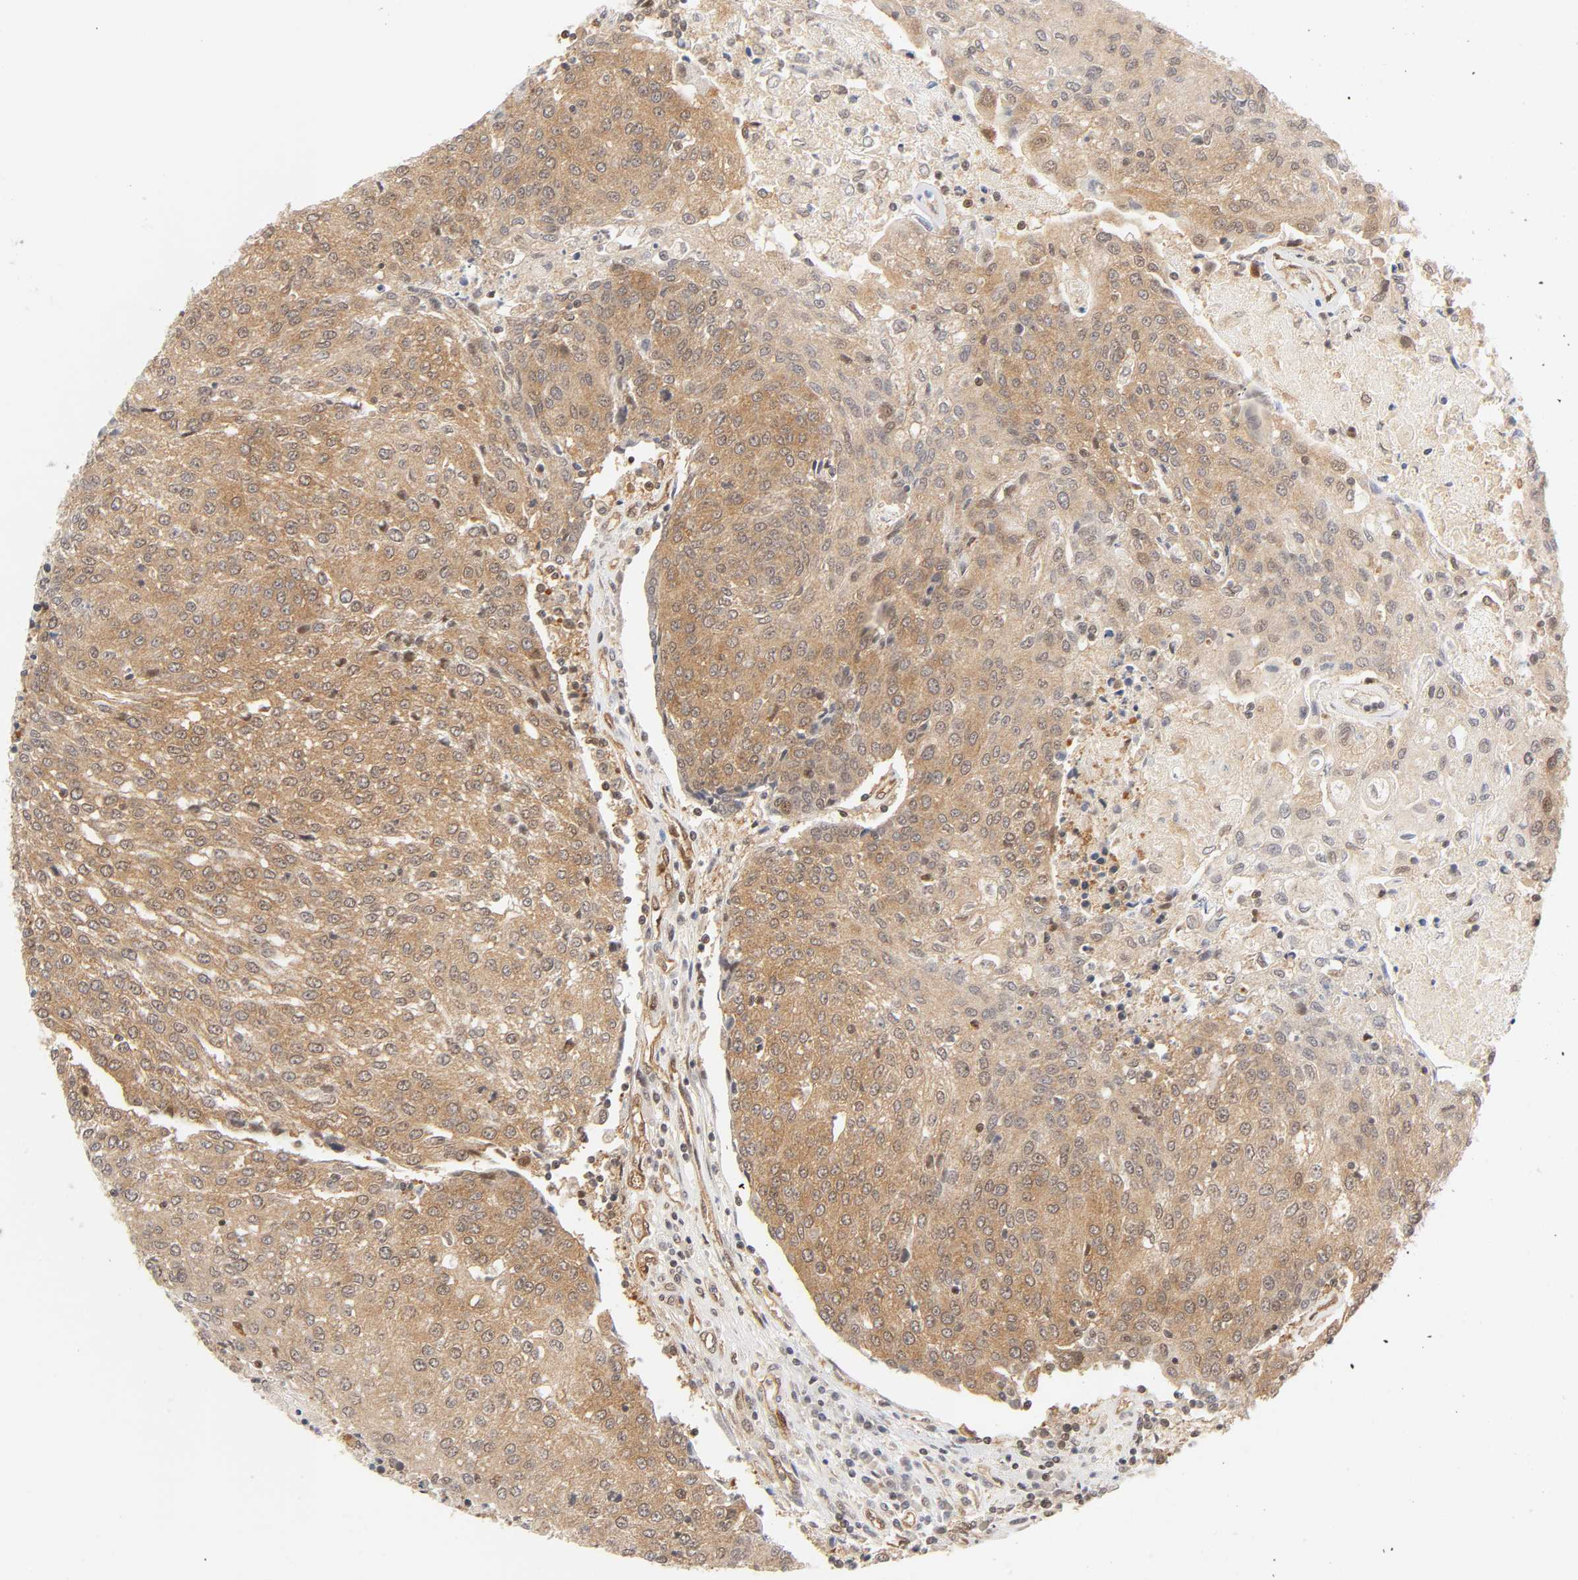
{"staining": {"intensity": "moderate", "quantity": ">75%", "location": "cytoplasmic/membranous,nuclear"}, "tissue": "urothelial cancer", "cell_type": "Tumor cells", "image_type": "cancer", "snomed": [{"axis": "morphology", "description": "Urothelial carcinoma, High grade"}, {"axis": "topography", "description": "Urinary bladder"}], "caption": "High-grade urothelial carcinoma was stained to show a protein in brown. There is medium levels of moderate cytoplasmic/membranous and nuclear expression in approximately >75% of tumor cells.", "gene": "CDC37", "patient": {"sex": "female", "age": 85}}